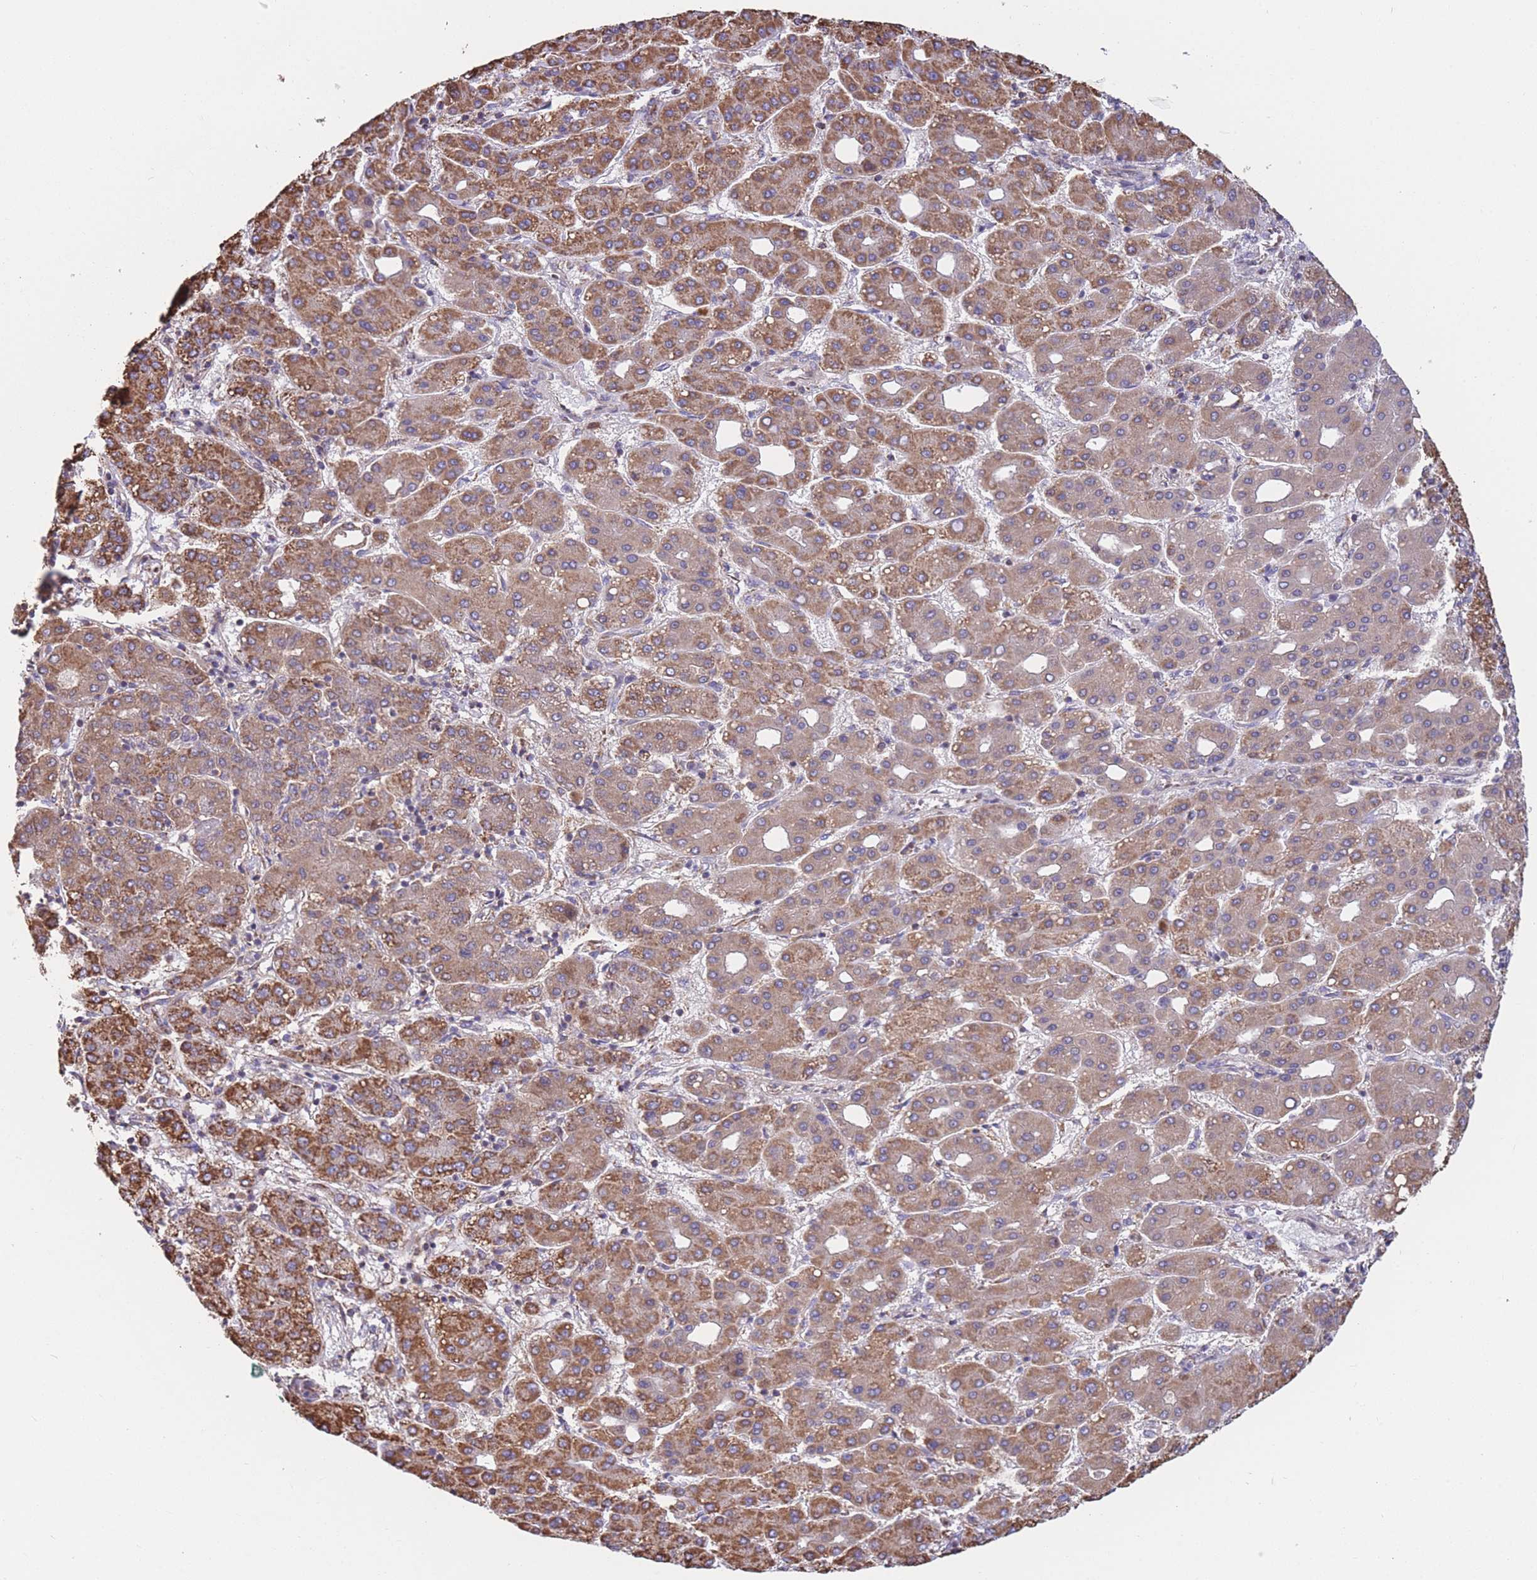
{"staining": {"intensity": "moderate", "quantity": ">75%", "location": "cytoplasmic/membranous"}, "tissue": "liver cancer", "cell_type": "Tumor cells", "image_type": "cancer", "snomed": [{"axis": "morphology", "description": "Carcinoma, Hepatocellular, NOS"}, {"axis": "topography", "description": "Liver"}], "caption": "Protein staining demonstrates moderate cytoplasmic/membranous staining in about >75% of tumor cells in liver cancer (hepatocellular carcinoma).", "gene": "FKBP8", "patient": {"sex": "male", "age": 65}}